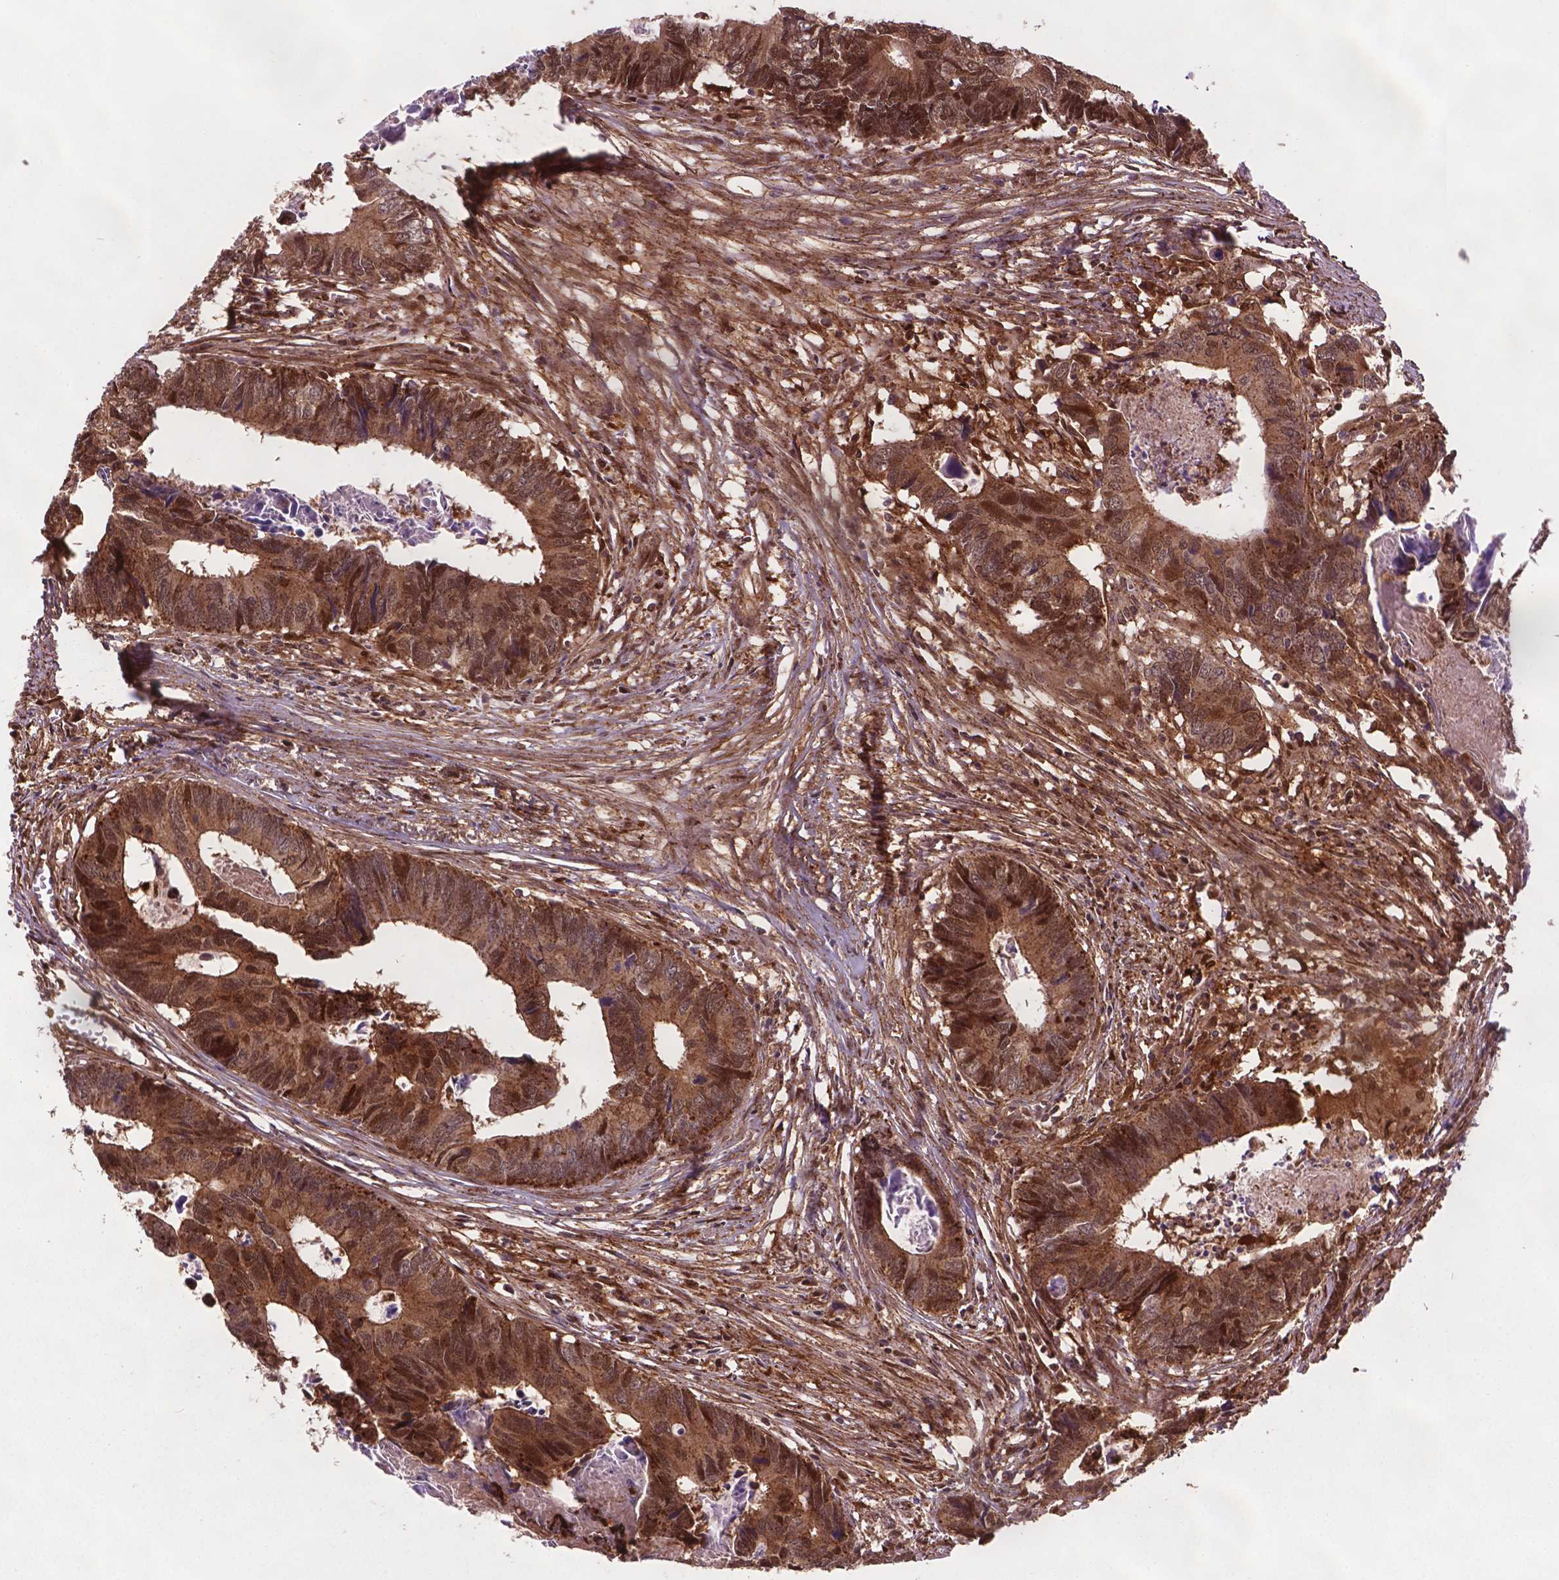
{"staining": {"intensity": "moderate", "quantity": ">75%", "location": "cytoplasmic/membranous,nuclear"}, "tissue": "colorectal cancer", "cell_type": "Tumor cells", "image_type": "cancer", "snomed": [{"axis": "morphology", "description": "Adenocarcinoma, NOS"}, {"axis": "topography", "description": "Colon"}], "caption": "Immunohistochemical staining of colorectal cancer (adenocarcinoma) shows medium levels of moderate cytoplasmic/membranous and nuclear positivity in approximately >75% of tumor cells.", "gene": "PLIN3", "patient": {"sex": "female", "age": 82}}